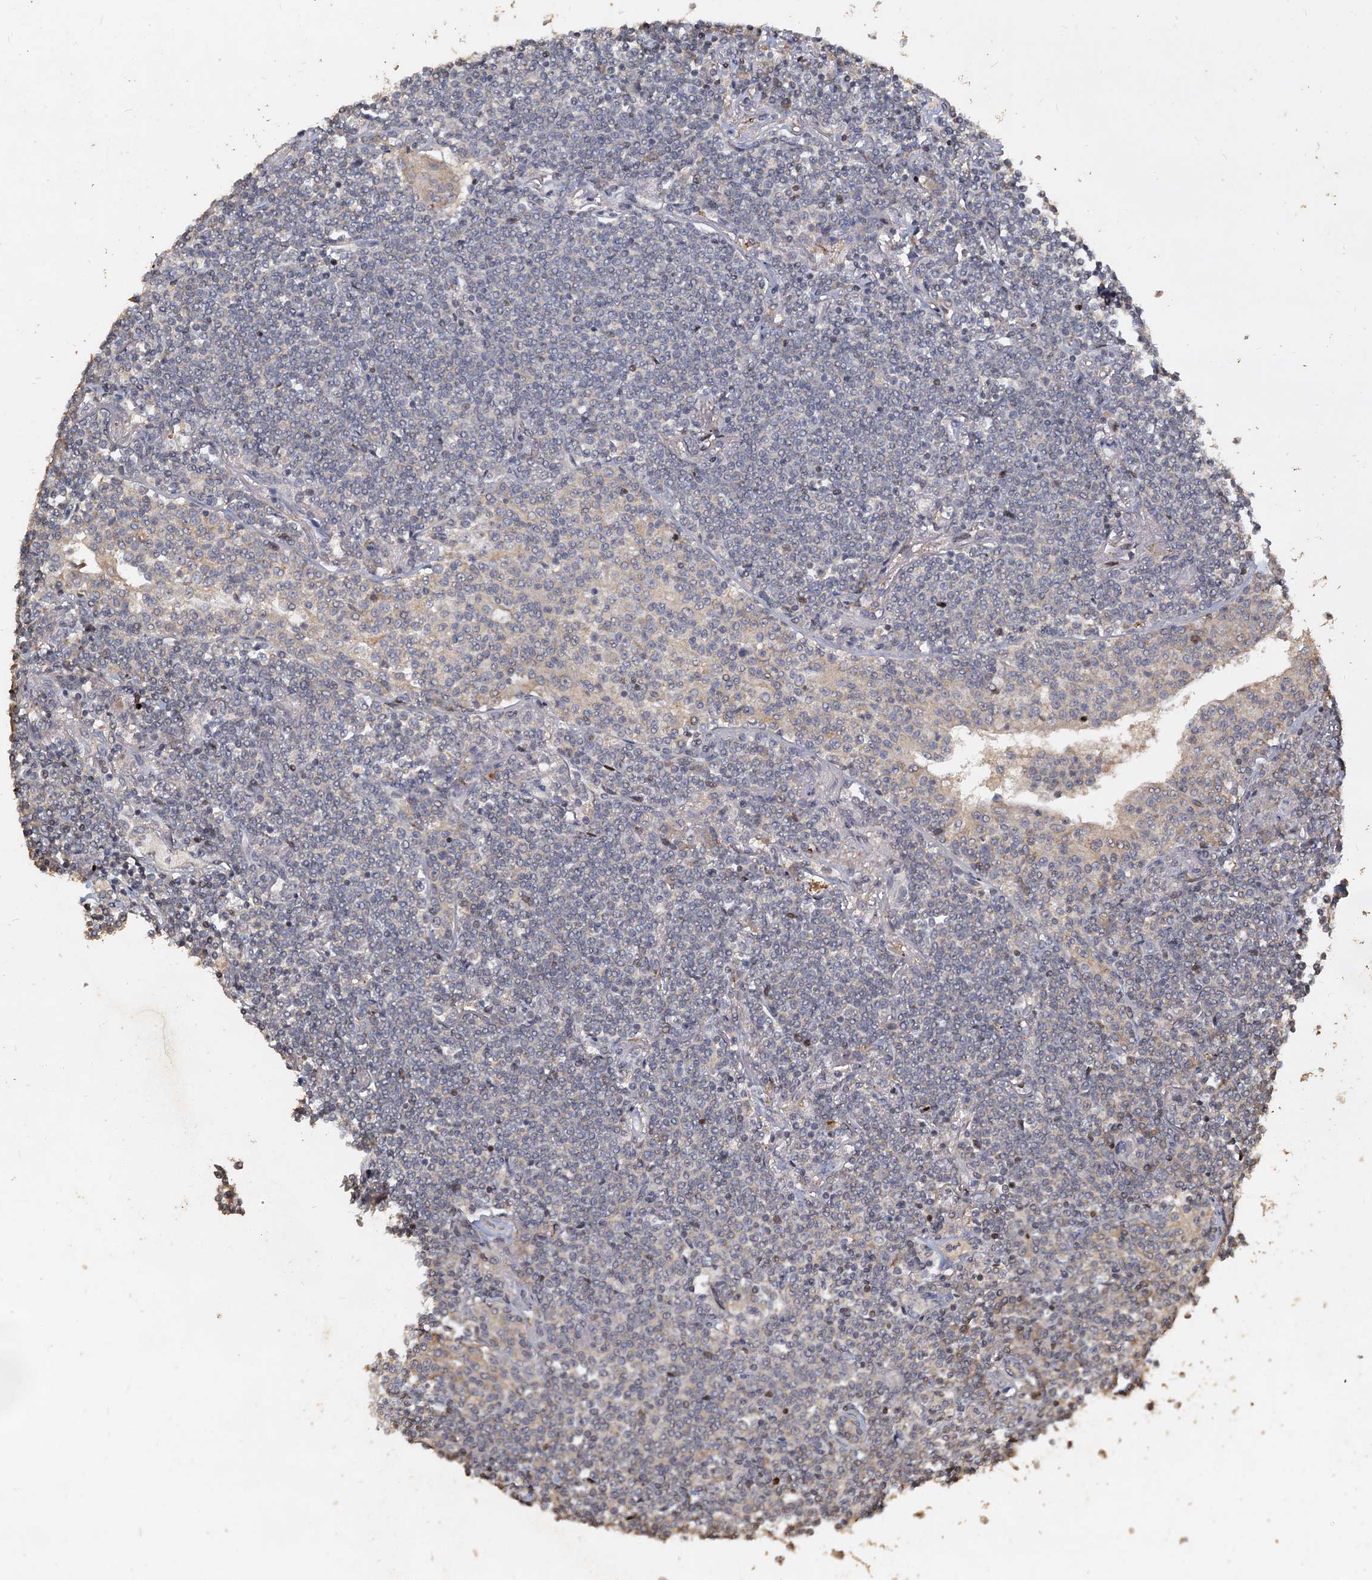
{"staining": {"intensity": "negative", "quantity": "none", "location": "none"}, "tissue": "lymphoma", "cell_type": "Tumor cells", "image_type": "cancer", "snomed": [{"axis": "morphology", "description": "Malignant lymphoma, non-Hodgkin's type, Low grade"}, {"axis": "topography", "description": "Lung"}], "caption": "Immunohistochemical staining of human low-grade malignant lymphoma, non-Hodgkin's type exhibits no significant expression in tumor cells.", "gene": "CCDC61", "patient": {"sex": "female", "age": 71}}